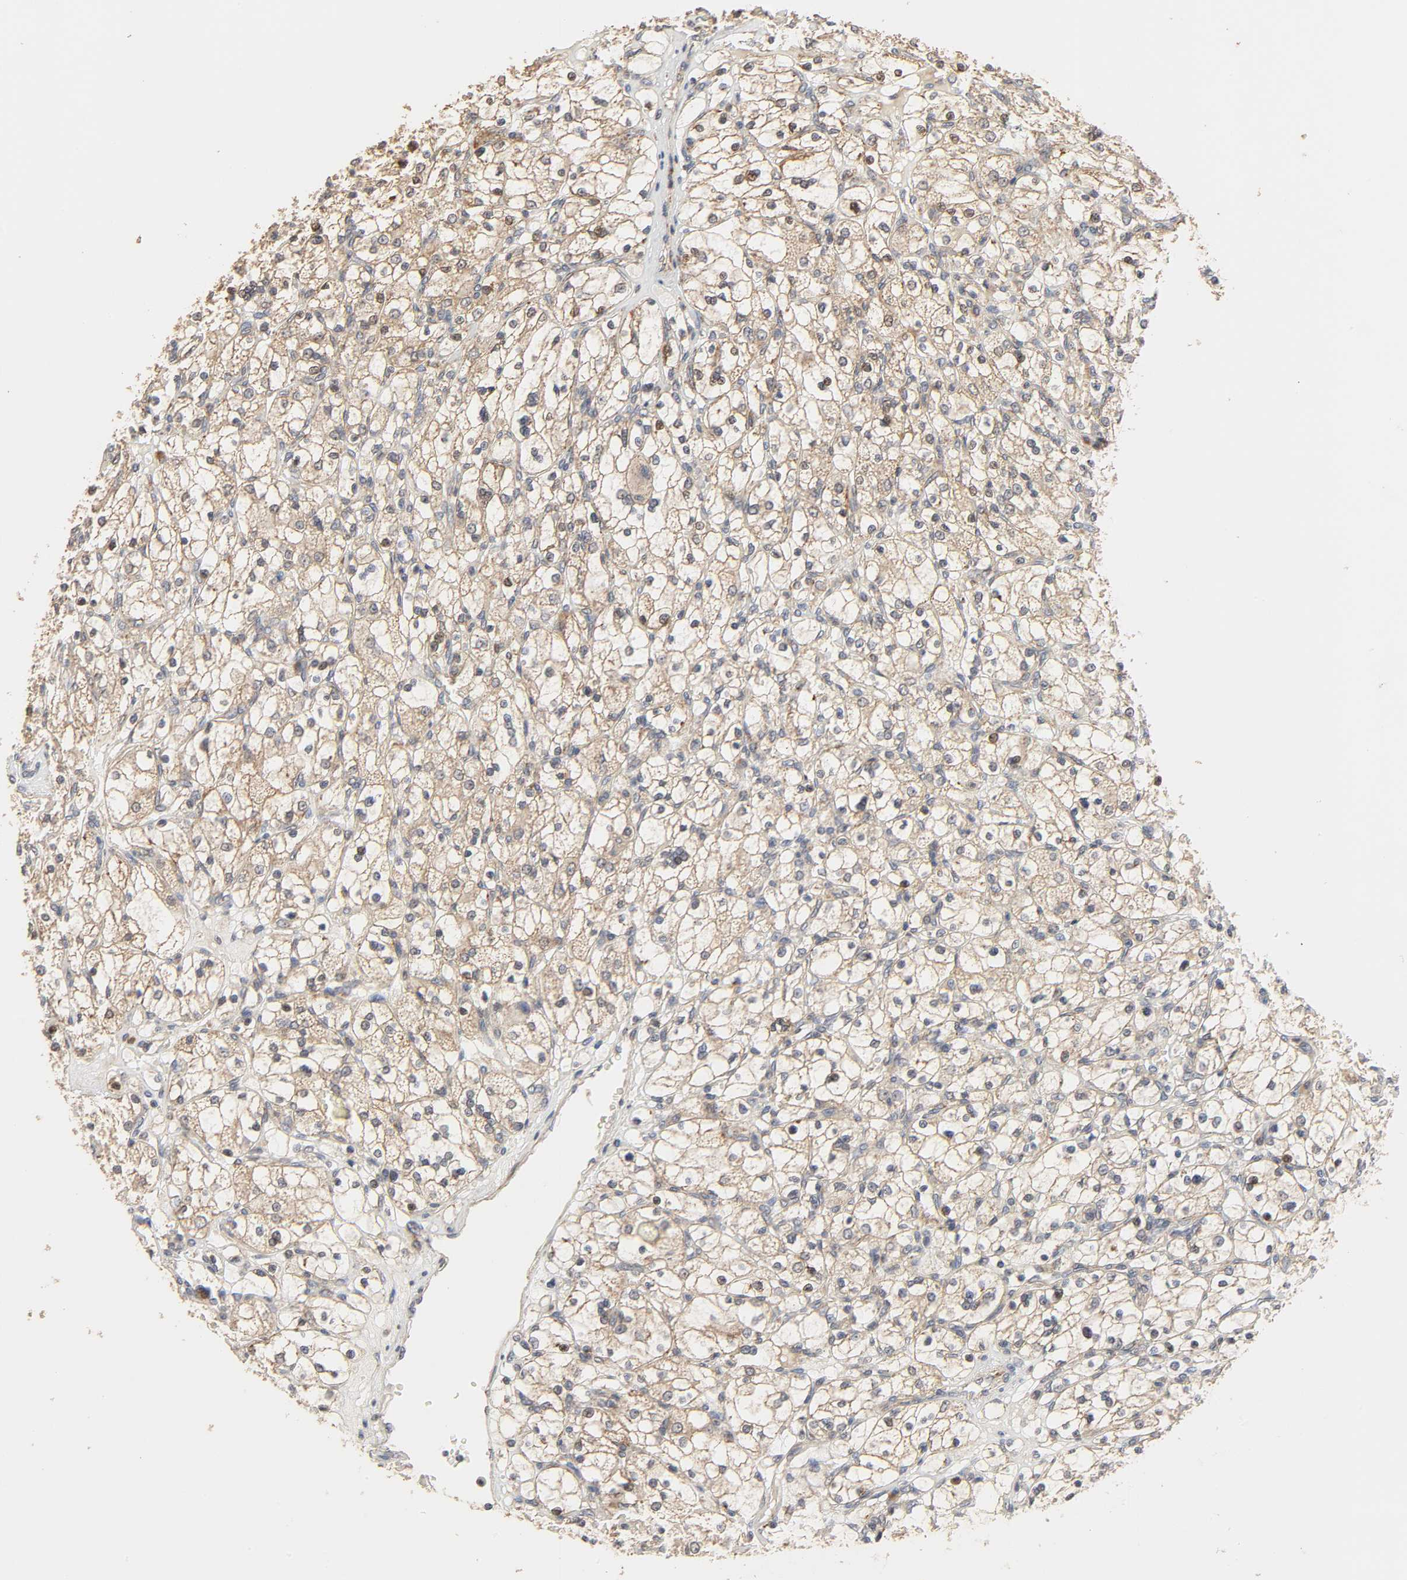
{"staining": {"intensity": "weak", "quantity": "25%-75%", "location": "cytoplasmic/membranous,nuclear"}, "tissue": "renal cancer", "cell_type": "Tumor cells", "image_type": "cancer", "snomed": [{"axis": "morphology", "description": "Adenocarcinoma, NOS"}, {"axis": "topography", "description": "Kidney"}], "caption": "Immunohistochemistry of human renal cancer (adenocarcinoma) shows low levels of weak cytoplasmic/membranous and nuclear expression in approximately 25%-75% of tumor cells.", "gene": "CLEC4E", "patient": {"sex": "female", "age": 83}}